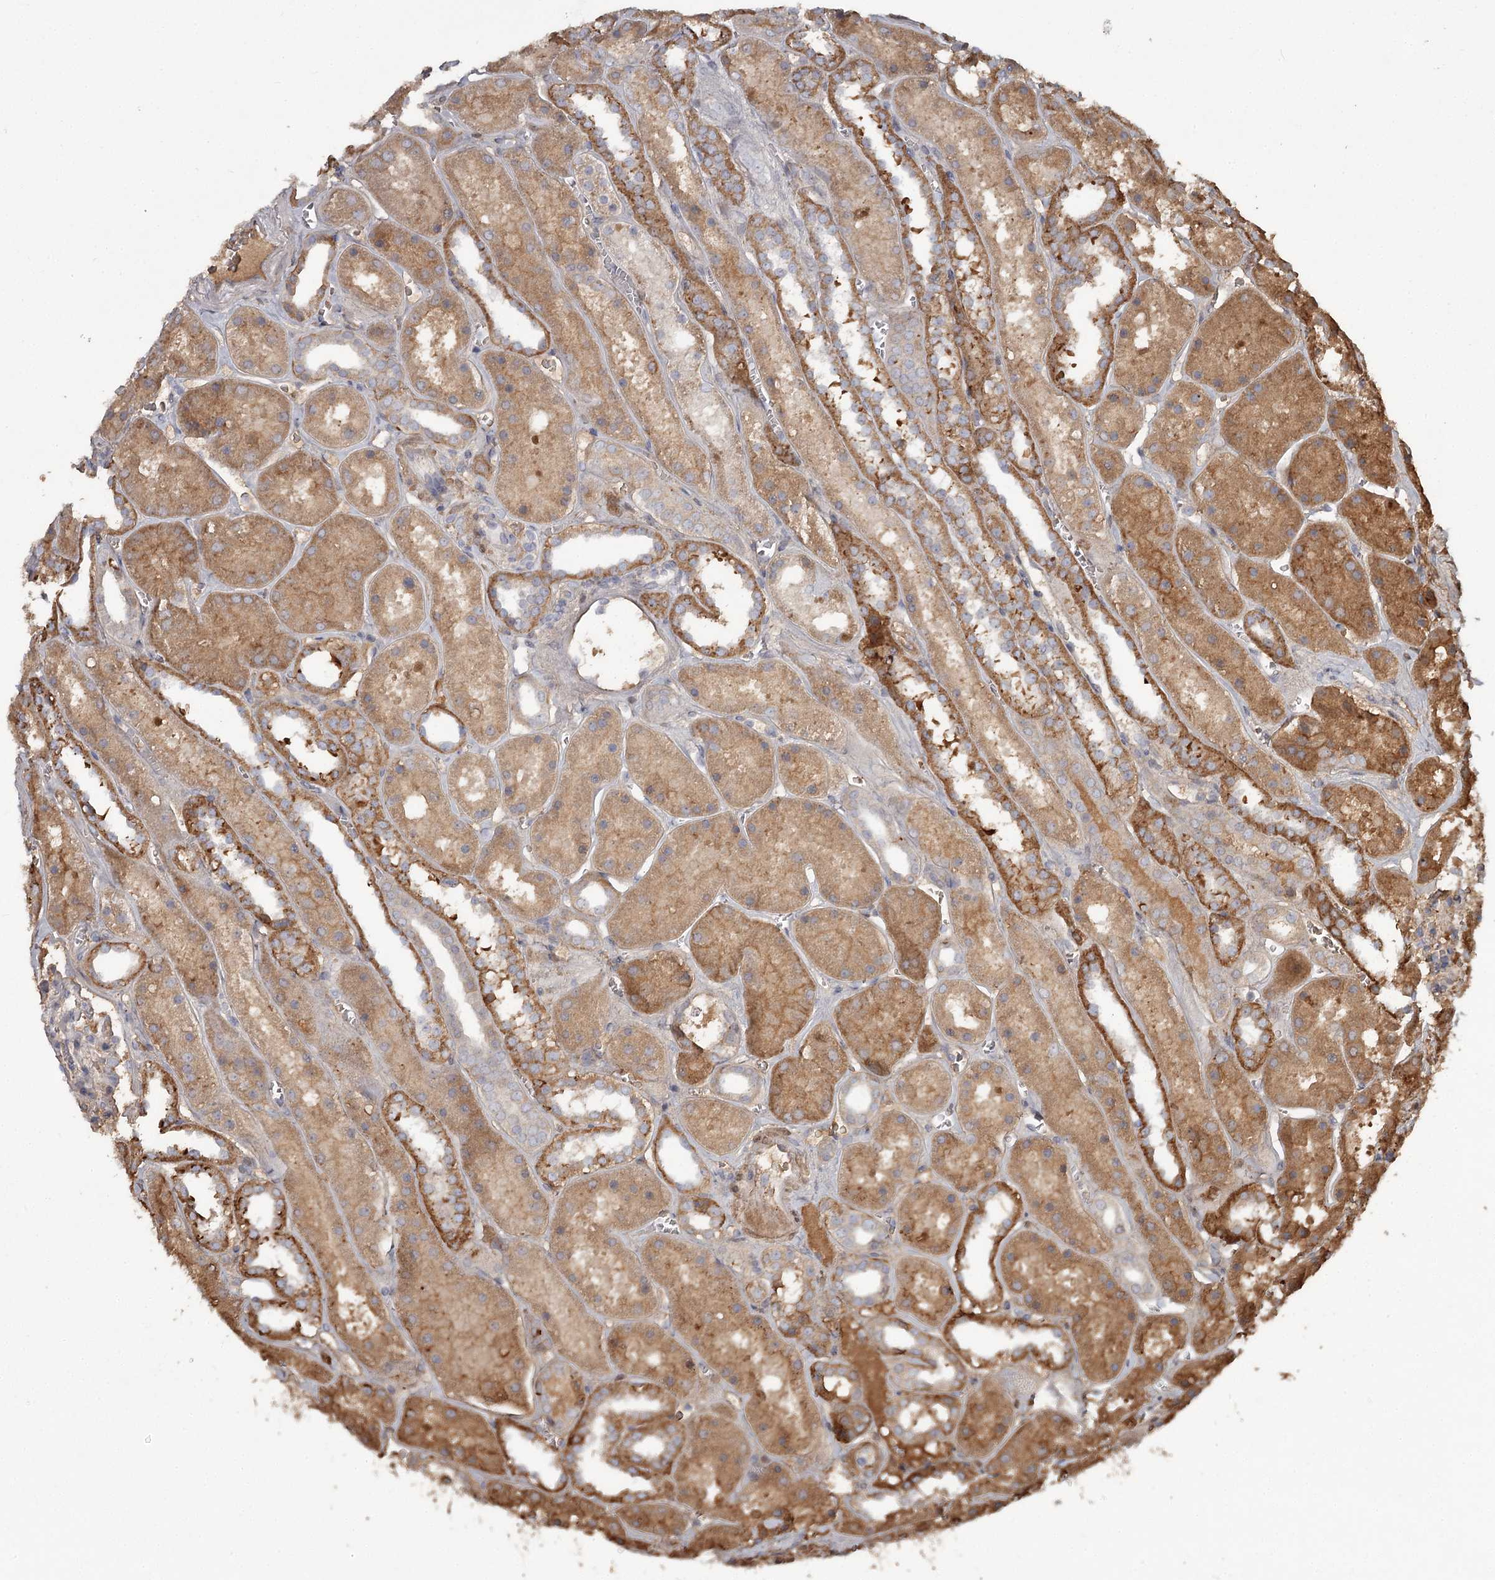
{"staining": {"intensity": "moderate", "quantity": "<25%", "location": "cytoplasmic/membranous"}, "tissue": "kidney", "cell_type": "Cells in glomeruli", "image_type": "normal", "snomed": [{"axis": "morphology", "description": "Normal tissue, NOS"}, {"axis": "topography", "description": "Kidney"}], "caption": "IHC micrograph of benign human kidney stained for a protein (brown), which shows low levels of moderate cytoplasmic/membranous expression in approximately <25% of cells in glomeruli.", "gene": "DHRS9", "patient": {"sex": "female", "age": 41}}